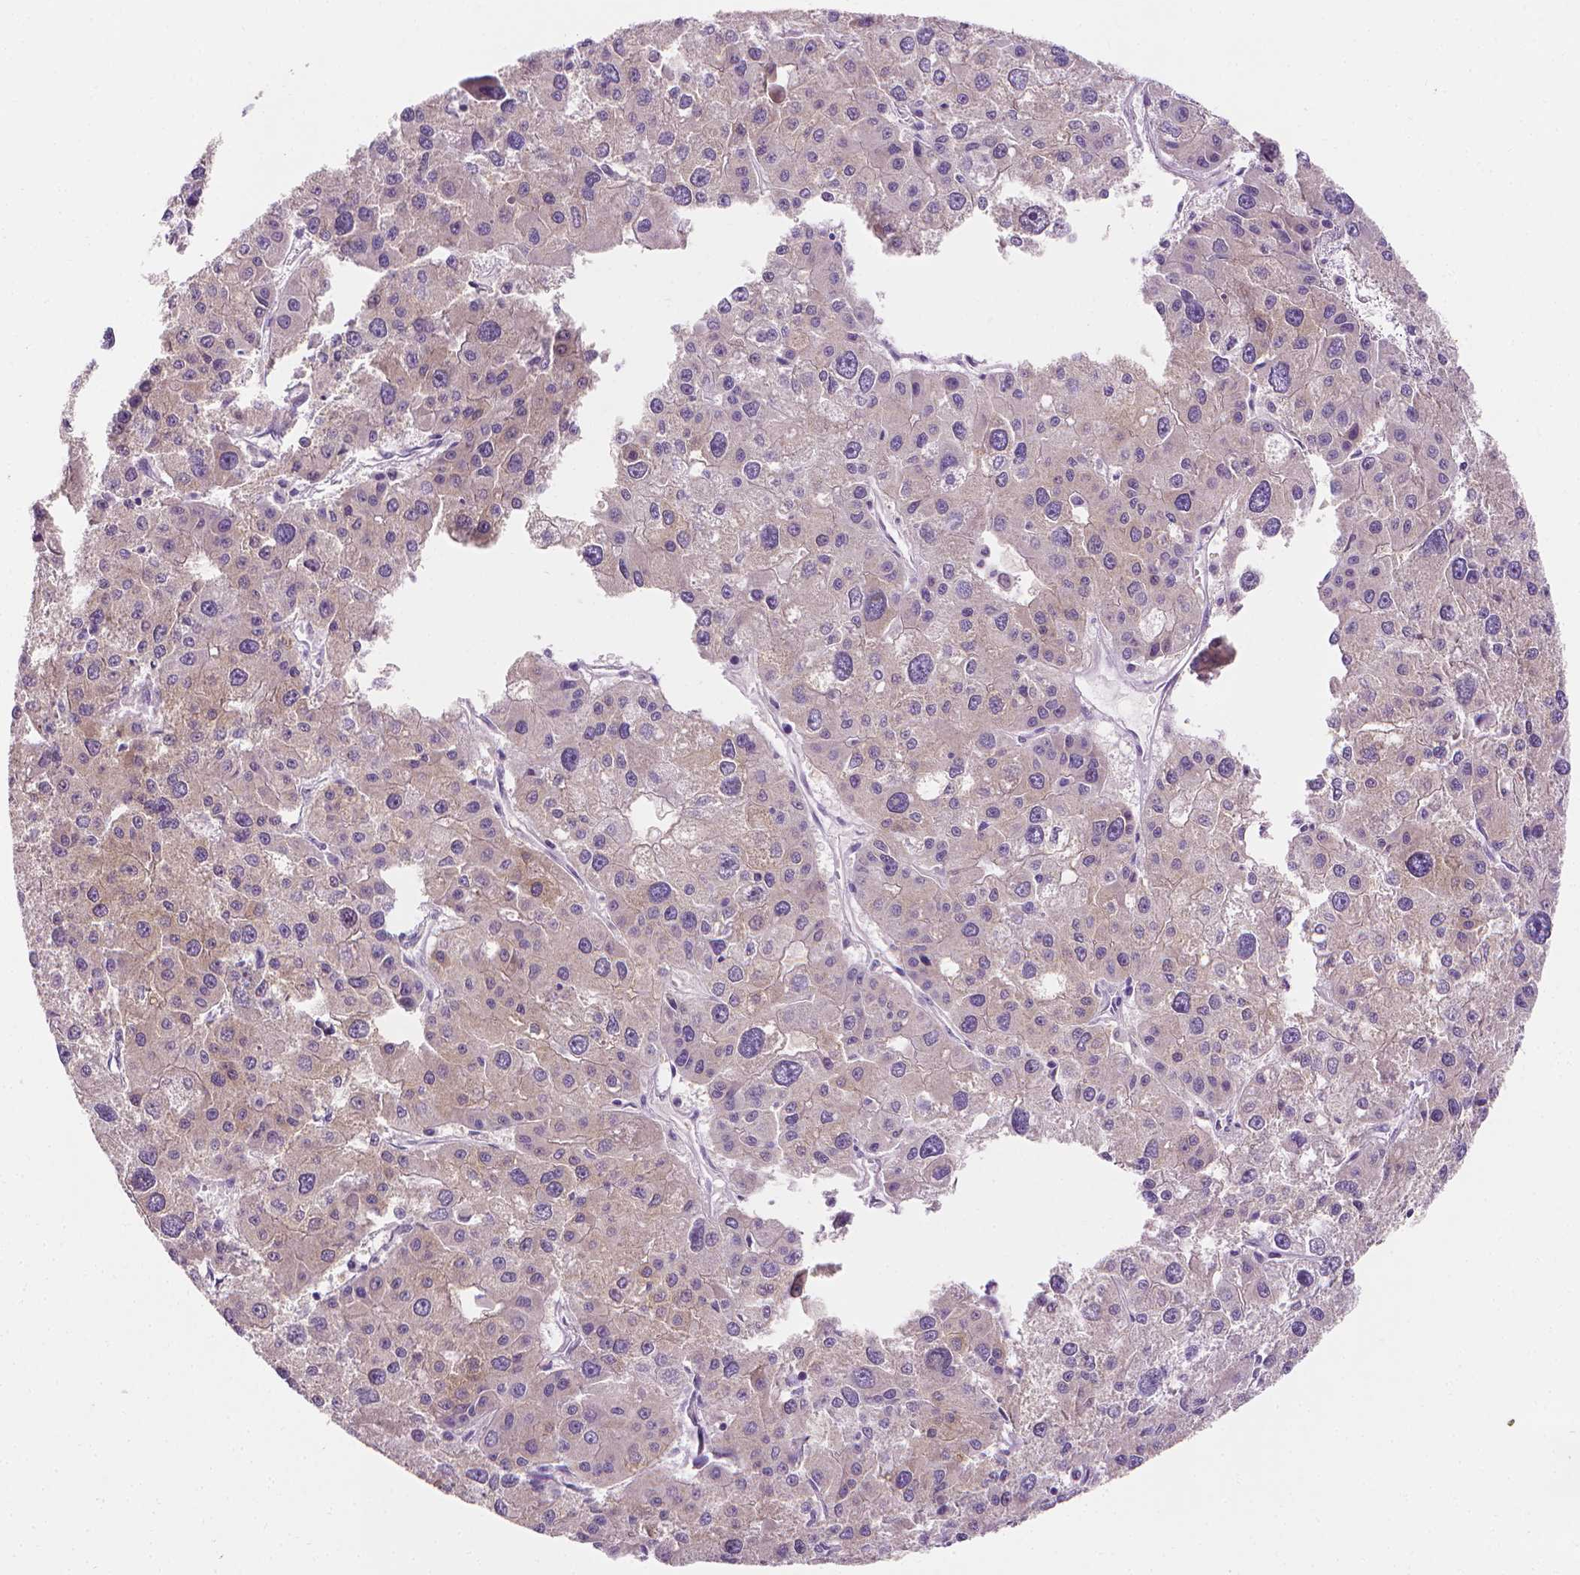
{"staining": {"intensity": "weak", "quantity": "<25%", "location": "cytoplasmic/membranous"}, "tissue": "liver cancer", "cell_type": "Tumor cells", "image_type": "cancer", "snomed": [{"axis": "morphology", "description": "Carcinoma, Hepatocellular, NOS"}, {"axis": "topography", "description": "Liver"}], "caption": "A high-resolution photomicrograph shows IHC staining of liver hepatocellular carcinoma, which reveals no significant positivity in tumor cells.", "gene": "FASN", "patient": {"sex": "male", "age": 73}}